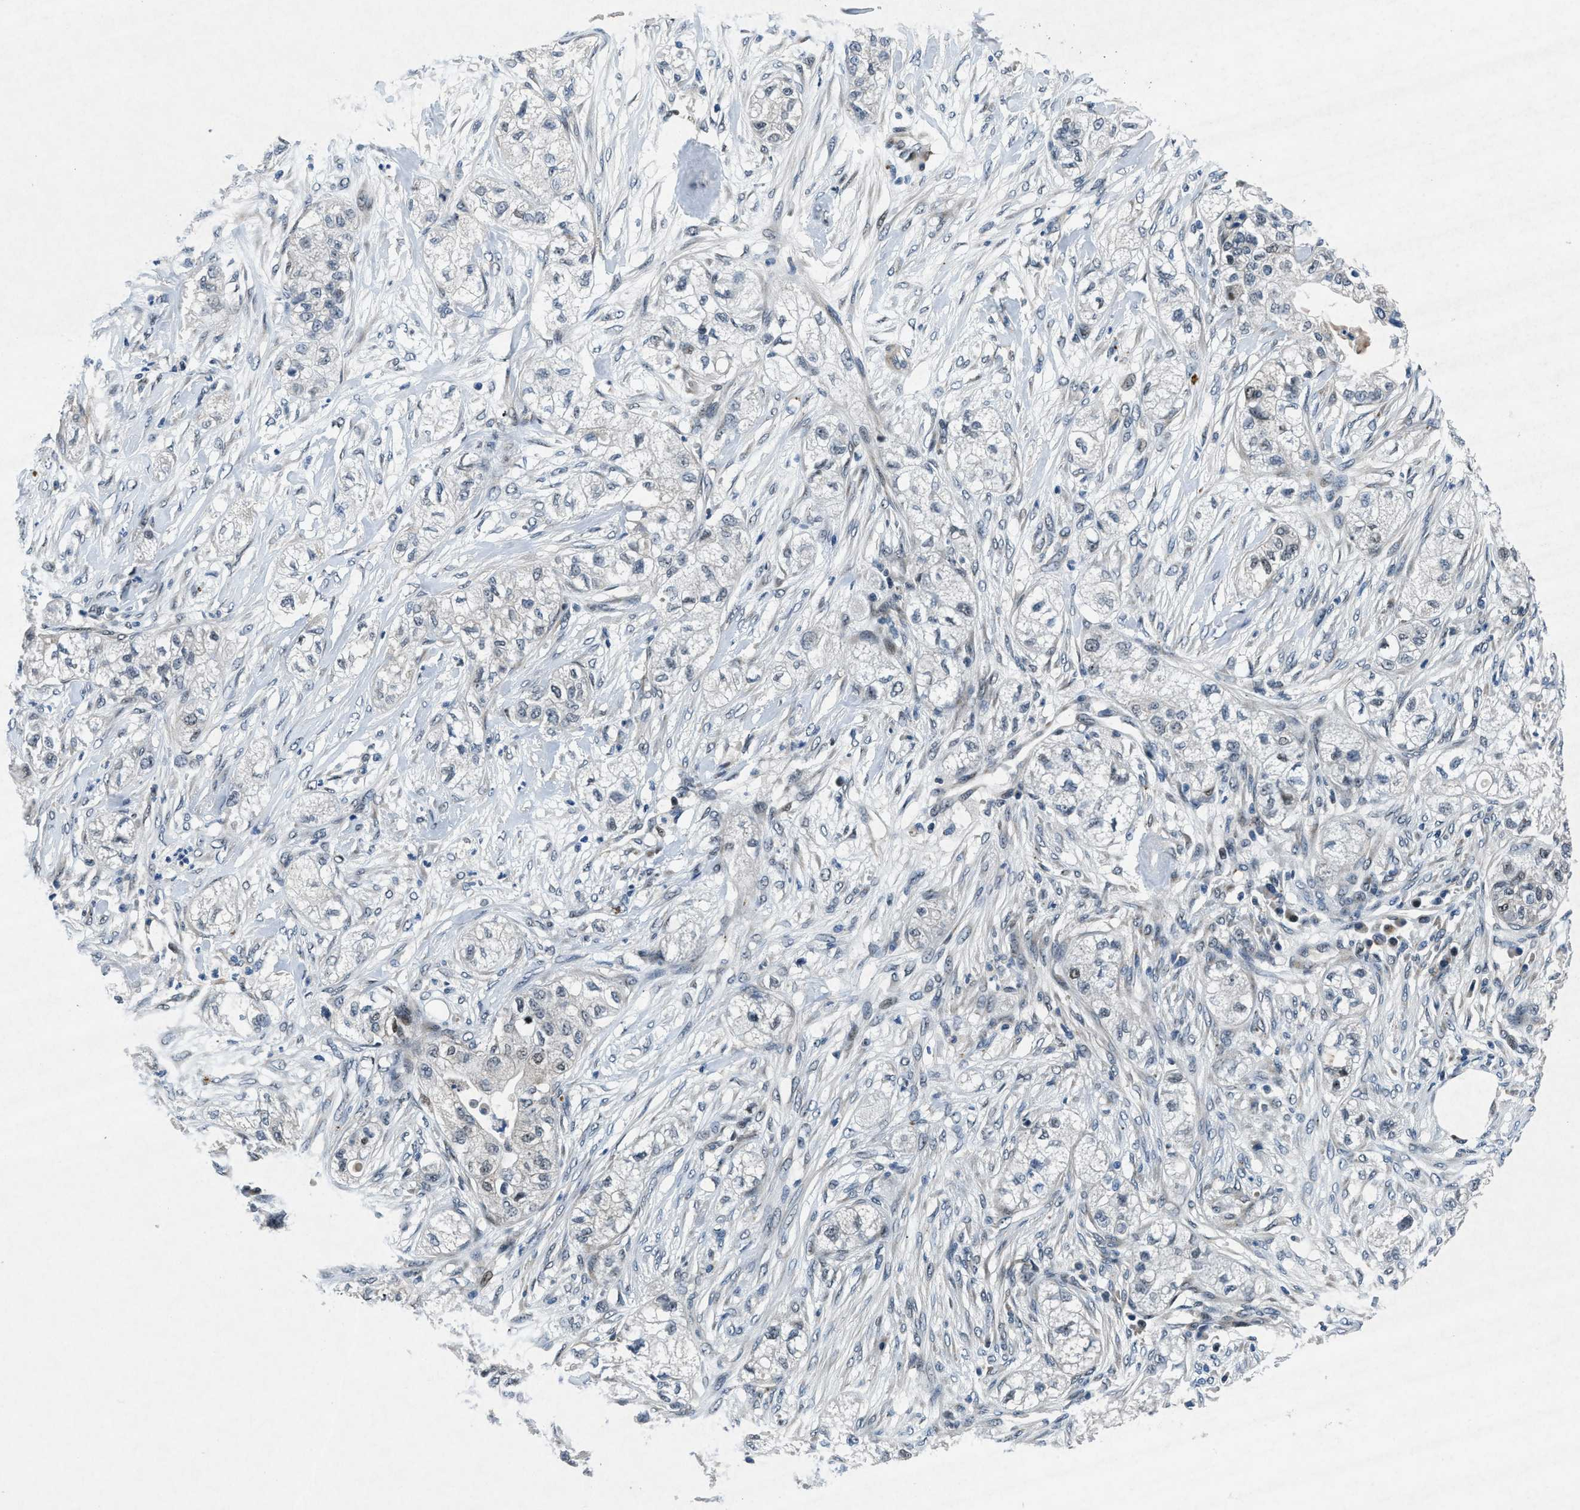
{"staining": {"intensity": "negative", "quantity": "none", "location": "none"}, "tissue": "pancreatic cancer", "cell_type": "Tumor cells", "image_type": "cancer", "snomed": [{"axis": "morphology", "description": "Adenocarcinoma, NOS"}, {"axis": "topography", "description": "Pancreas"}], "caption": "DAB immunohistochemical staining of human pancreatic cancer (adenocarcinoma) shows no significant positivity in tumor cells.", "gene": "PHLDA1", "patient": {"sex": "female", "age": 78}}